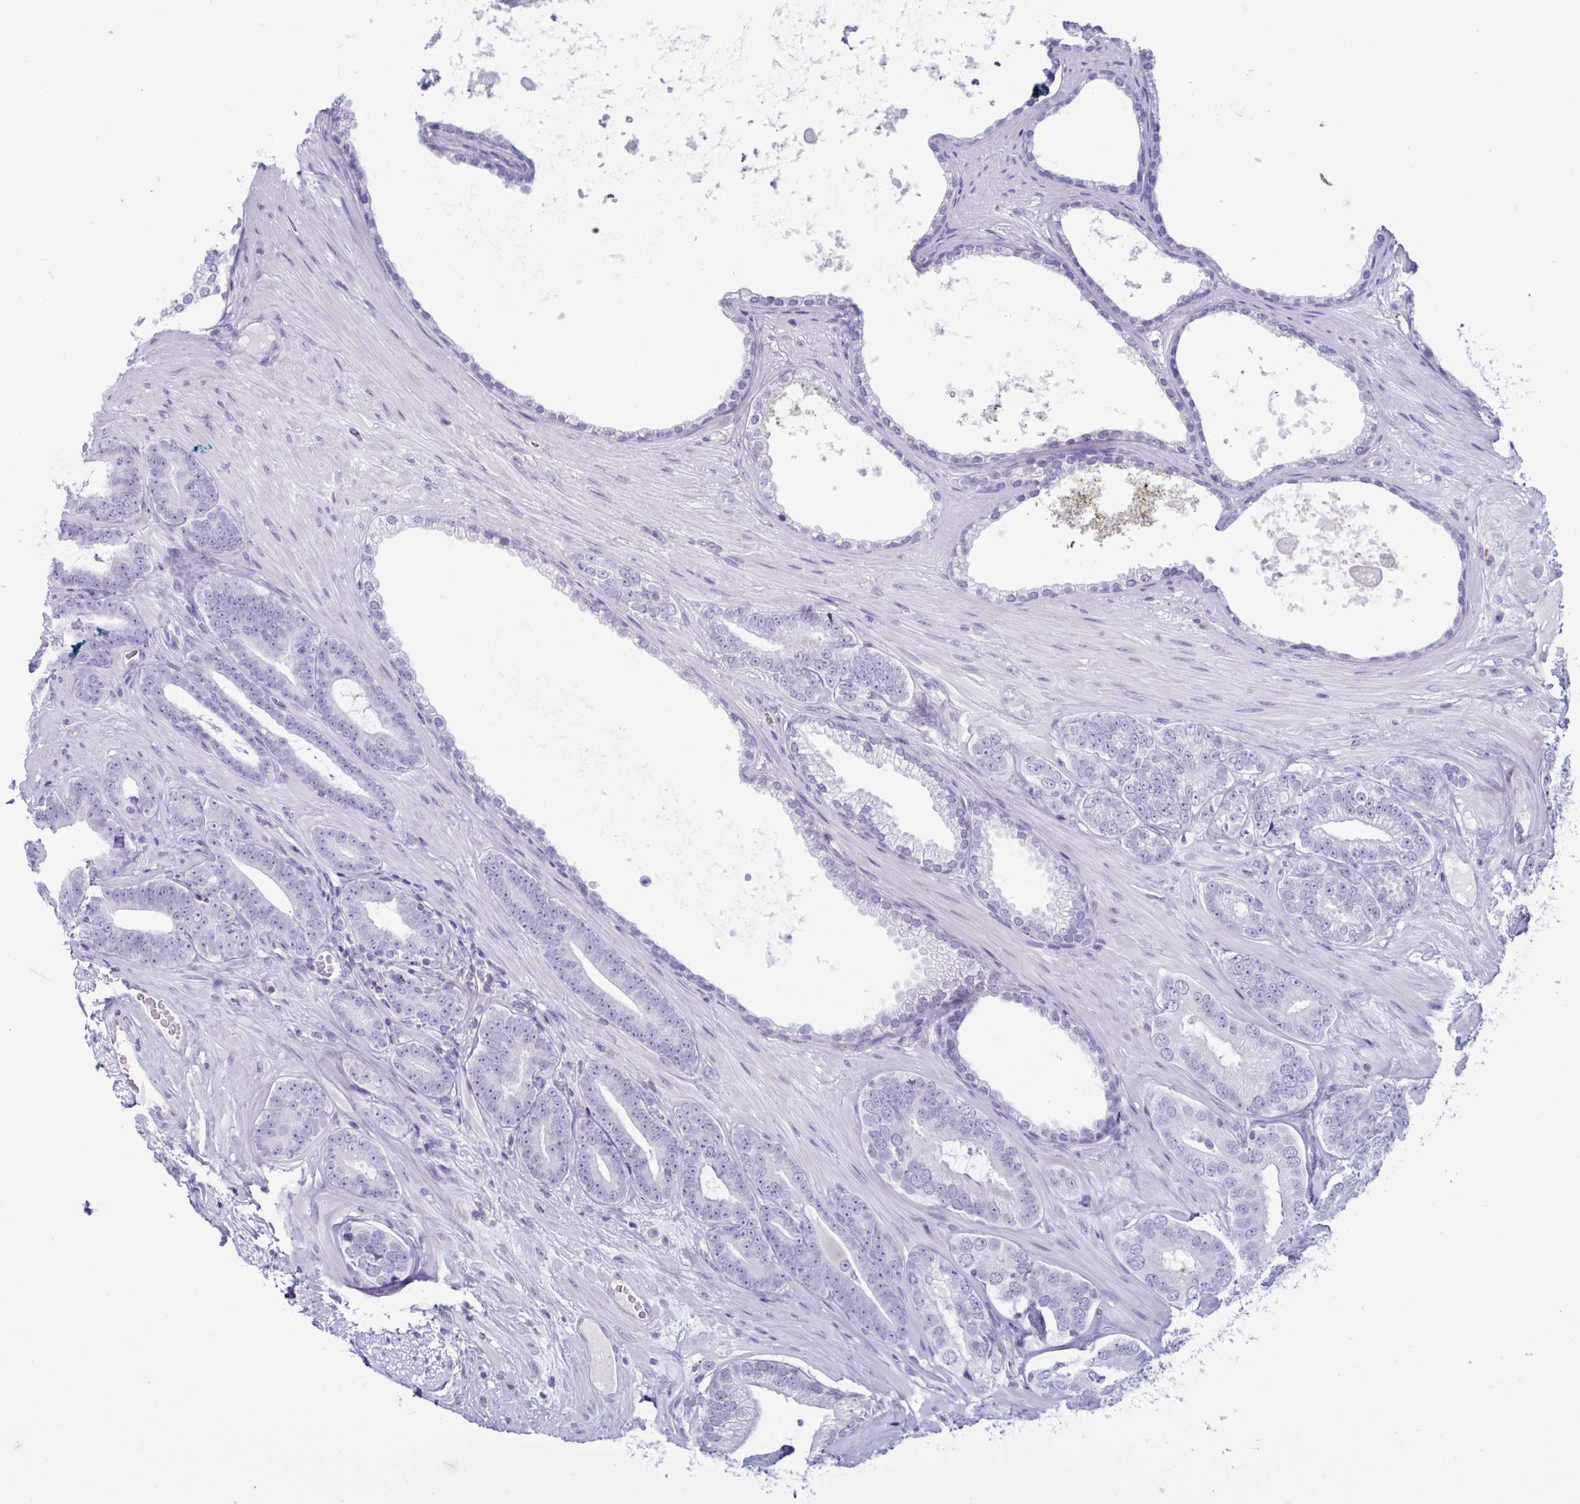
{"staining": {"intensity": "negative", "quantity": "none", "location": "none"}, "tissue": "prostate cancer", "cell_type": "Tumor cells", "image_type": "cancer", "snomed": [{"axis": "morphology", "description": "Adenocarcinoma, Low grade"}, {"axis": "topography", "description": "Prostate"}], "caption": "The histopathology image displays no significant positivity in tumor cells of prostate cancer (low-grade adenocarcinoma). Nuclei are stained in blue.", "gene": "XCL1", "patient": {"sex": "male", "age": 61}}